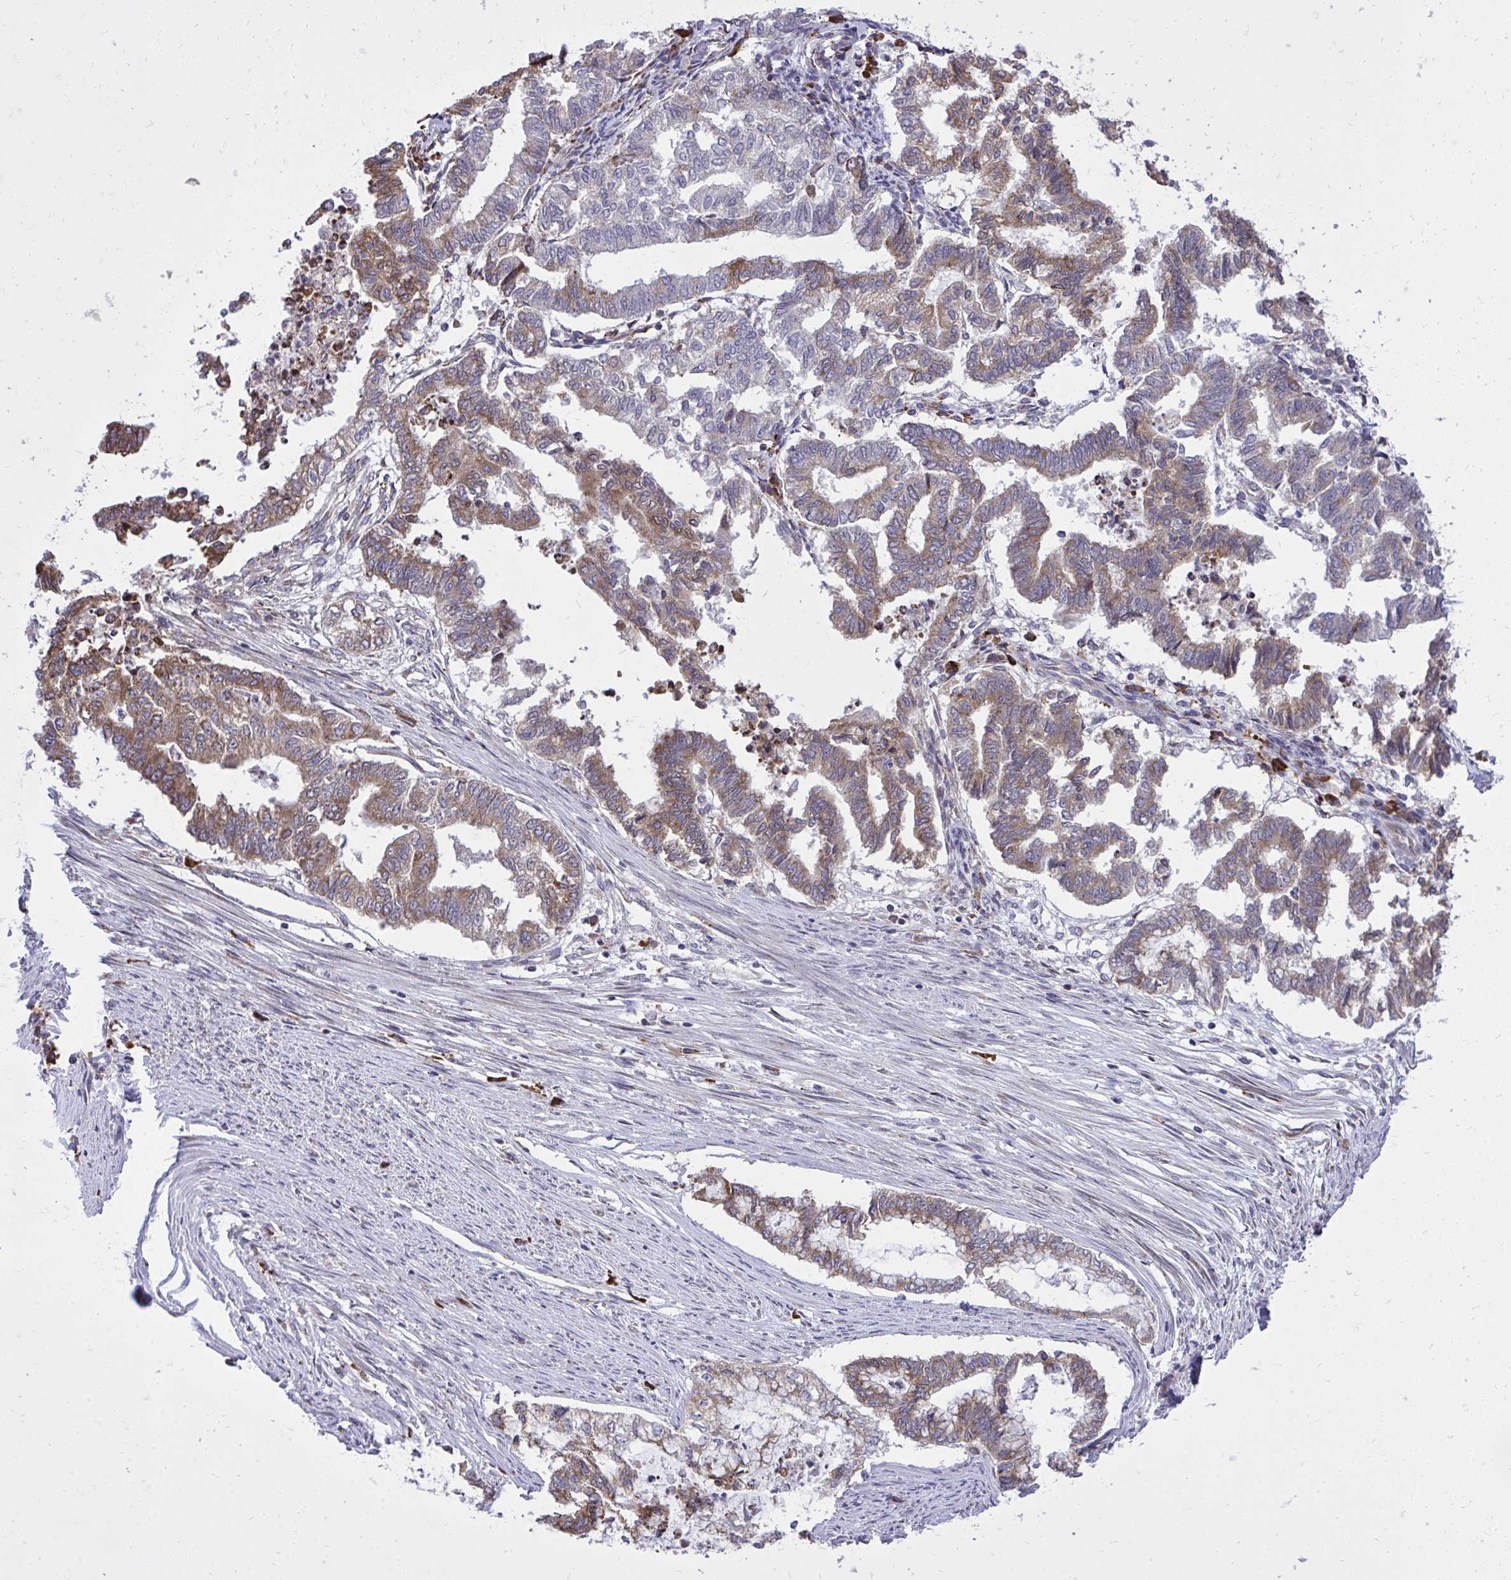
{"staining": {"intensity": "moderate", "quantity": ">75%", "location": "cytoplasmic/membranous"}, "tissue": "endometrial cancer", "cell_type": "Tumor cells", "image_type": "cancer", "snomed": [{"axis": "morphology", "description": "Adenocarcinoma, NOS"}, {"axis": "topography", "description": "Endometrium"}], "caption": "A brown stain highlights moderate cytoplasmic/membranous staining of a protein in endometrial cancer tumor cells. The protein of interest is shown in brown color, while the nuclei are stained blue.", "gene": "METTL9", "patient": {"sex": "female", "age": 79}}